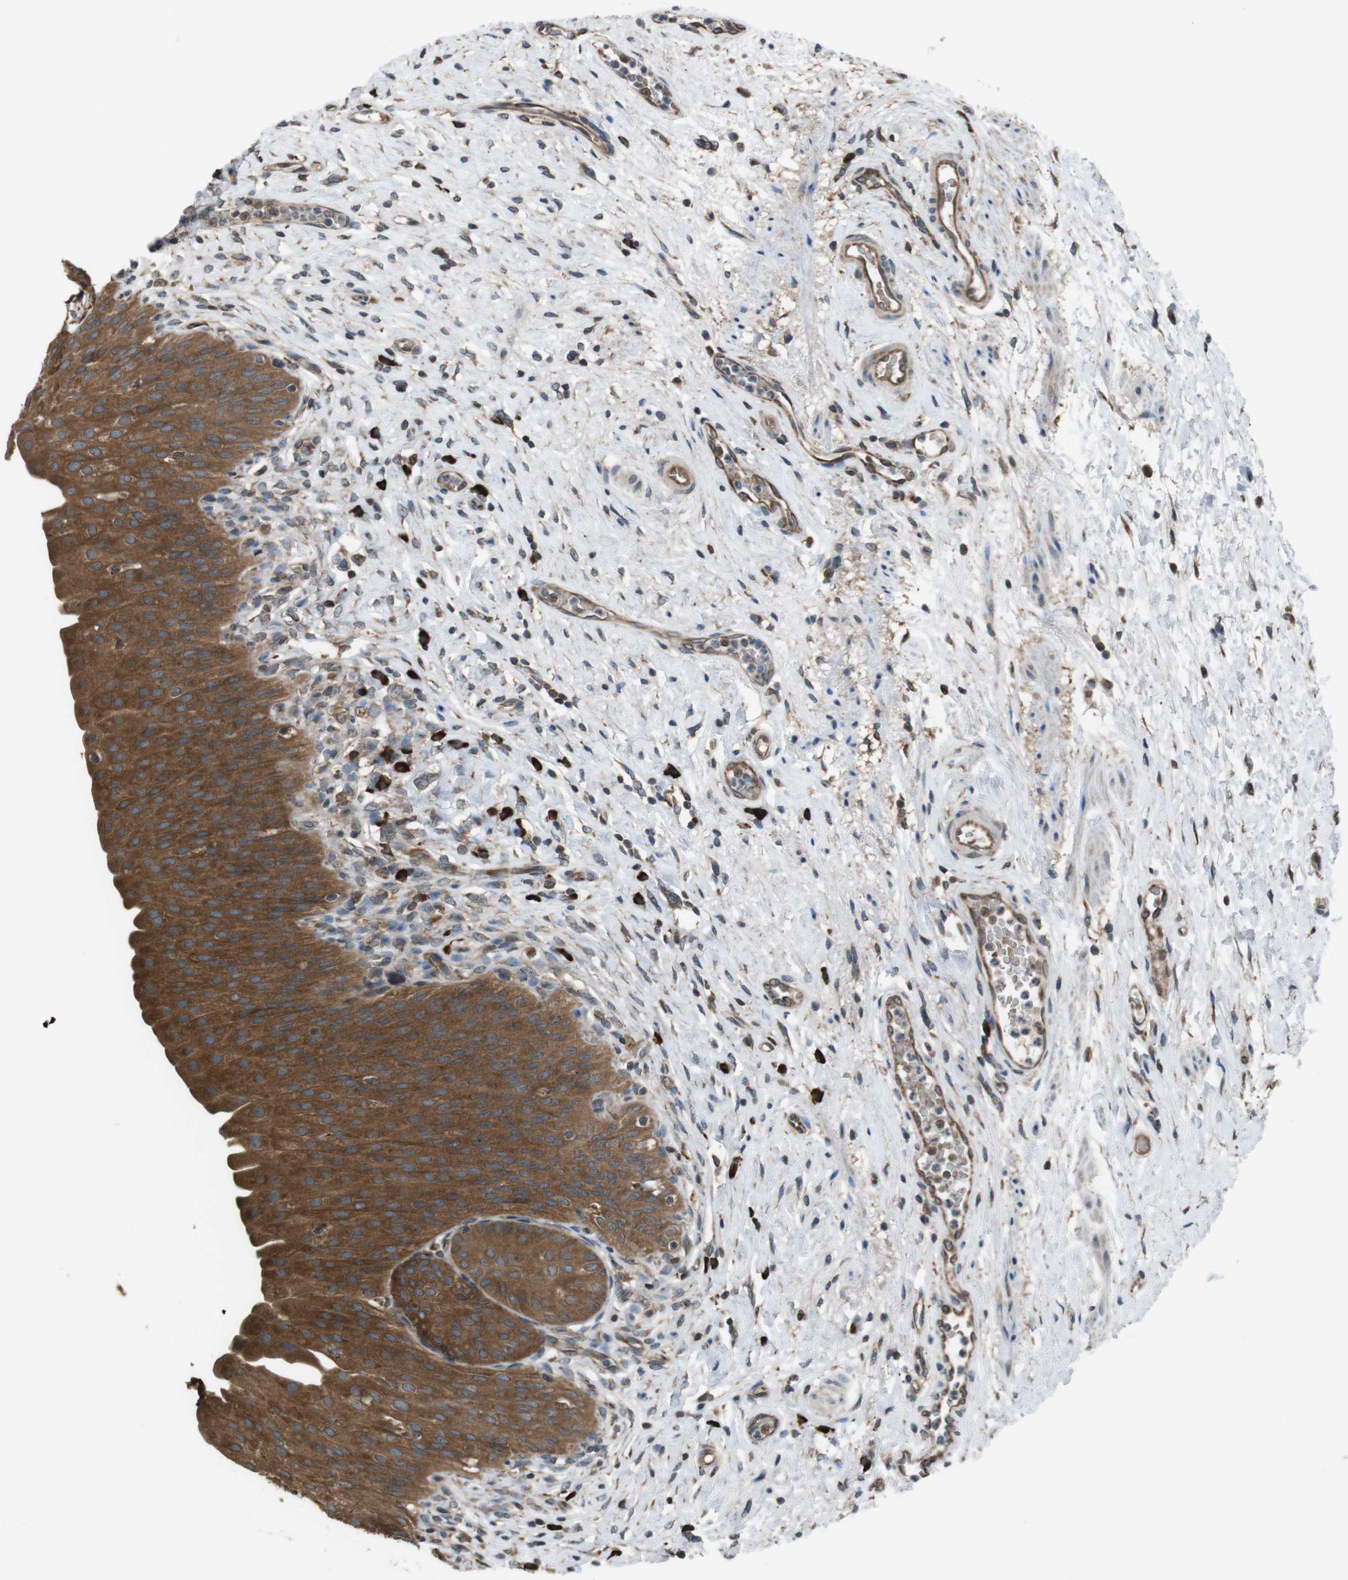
{"staining": {"intensity": "strong", "quantity": ">75%", "location": "cytoplasmic/membranous"}, "tissue": "urinary bladder", "cell_type": "Urothelial cells", "image_type": "normal", "snomed": [{"axis": "morphology", "description": "Normal tissue, NOS"}, {"axis": "morphology", "description": "Urothelial carcinoma, High grade"}, {"axis": "topography", "description": "Urinary bladder"}], "caption": "A histopathology image of human urinary bladder stained for a protein exhibits strong cytoplasmic/membranous brown staining in urothelial cells. The staining is performed using DAB (3,3'-diaminobenzidine) brown chromogen to label protein expression. The nuclei are counter-stained blue using hematoxylin.", "gene": "SSR3", "patient": {"sex": "male", "age": 46}}